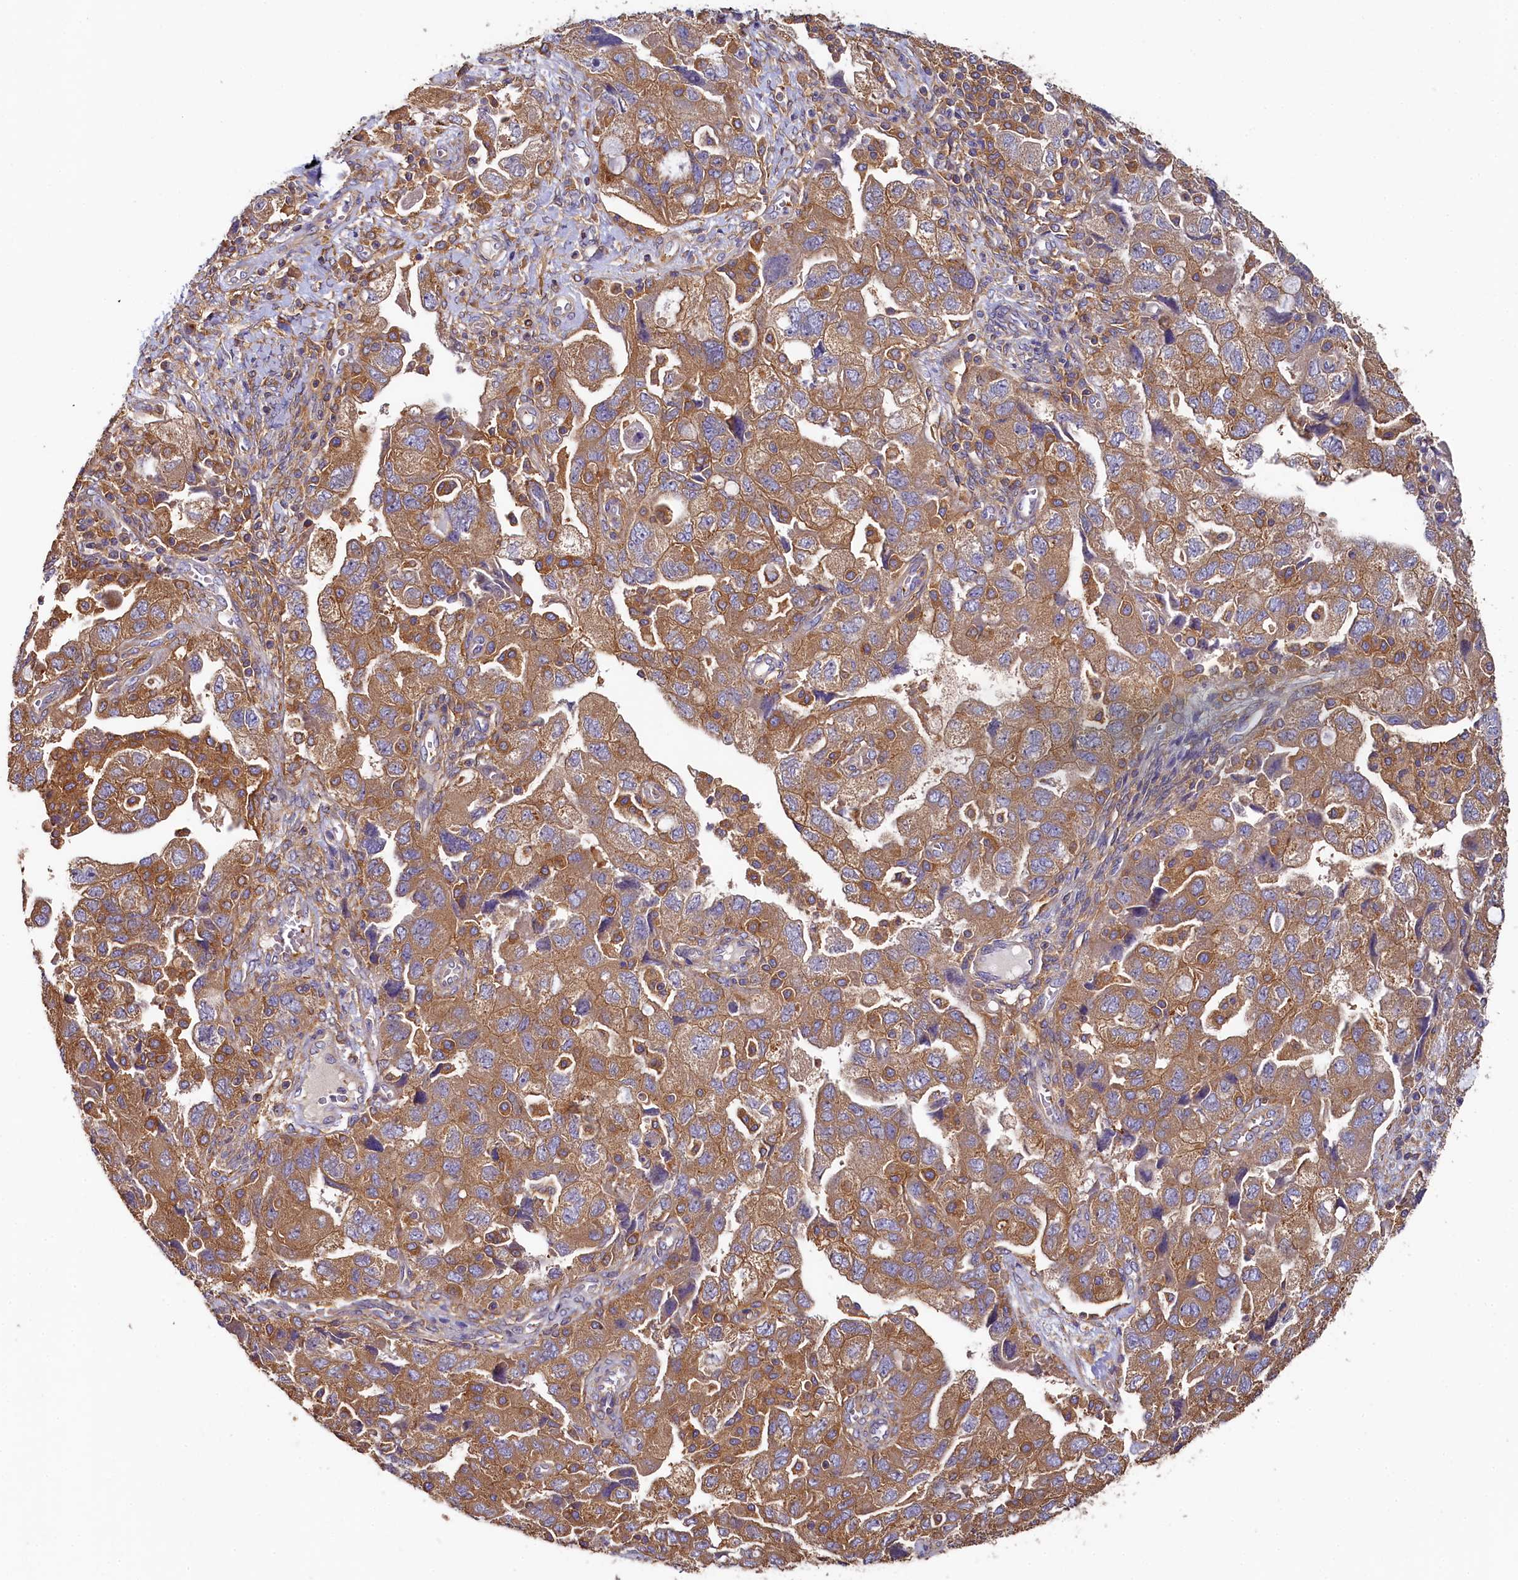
{"staining": {"intensity": "moderate", "quantity": ">75%", "location": "cytoplasmic/membranous"}, "tissue": "ovarian cancer", "cell_type": "Tumor cells", "image_type": "cancer", "snomed": [{"axis": "morphology", "description": "Carcinoma, NOS"}, {"axis": "morphology", "description": "Cystadenocarcinoma, serous, NOS"}, {"axis": "topography", "description": "Ovary"}], "caption": "IHC image of human ovarian cancer (carcinoma) stained for a protein (brown), which demonstrates medium levels of moderate cytoplasmic/membranous staining in about >75% of tumor cells.", "gene": "PPIP5K1", "patient": {"sex": "female", "age": 69}}